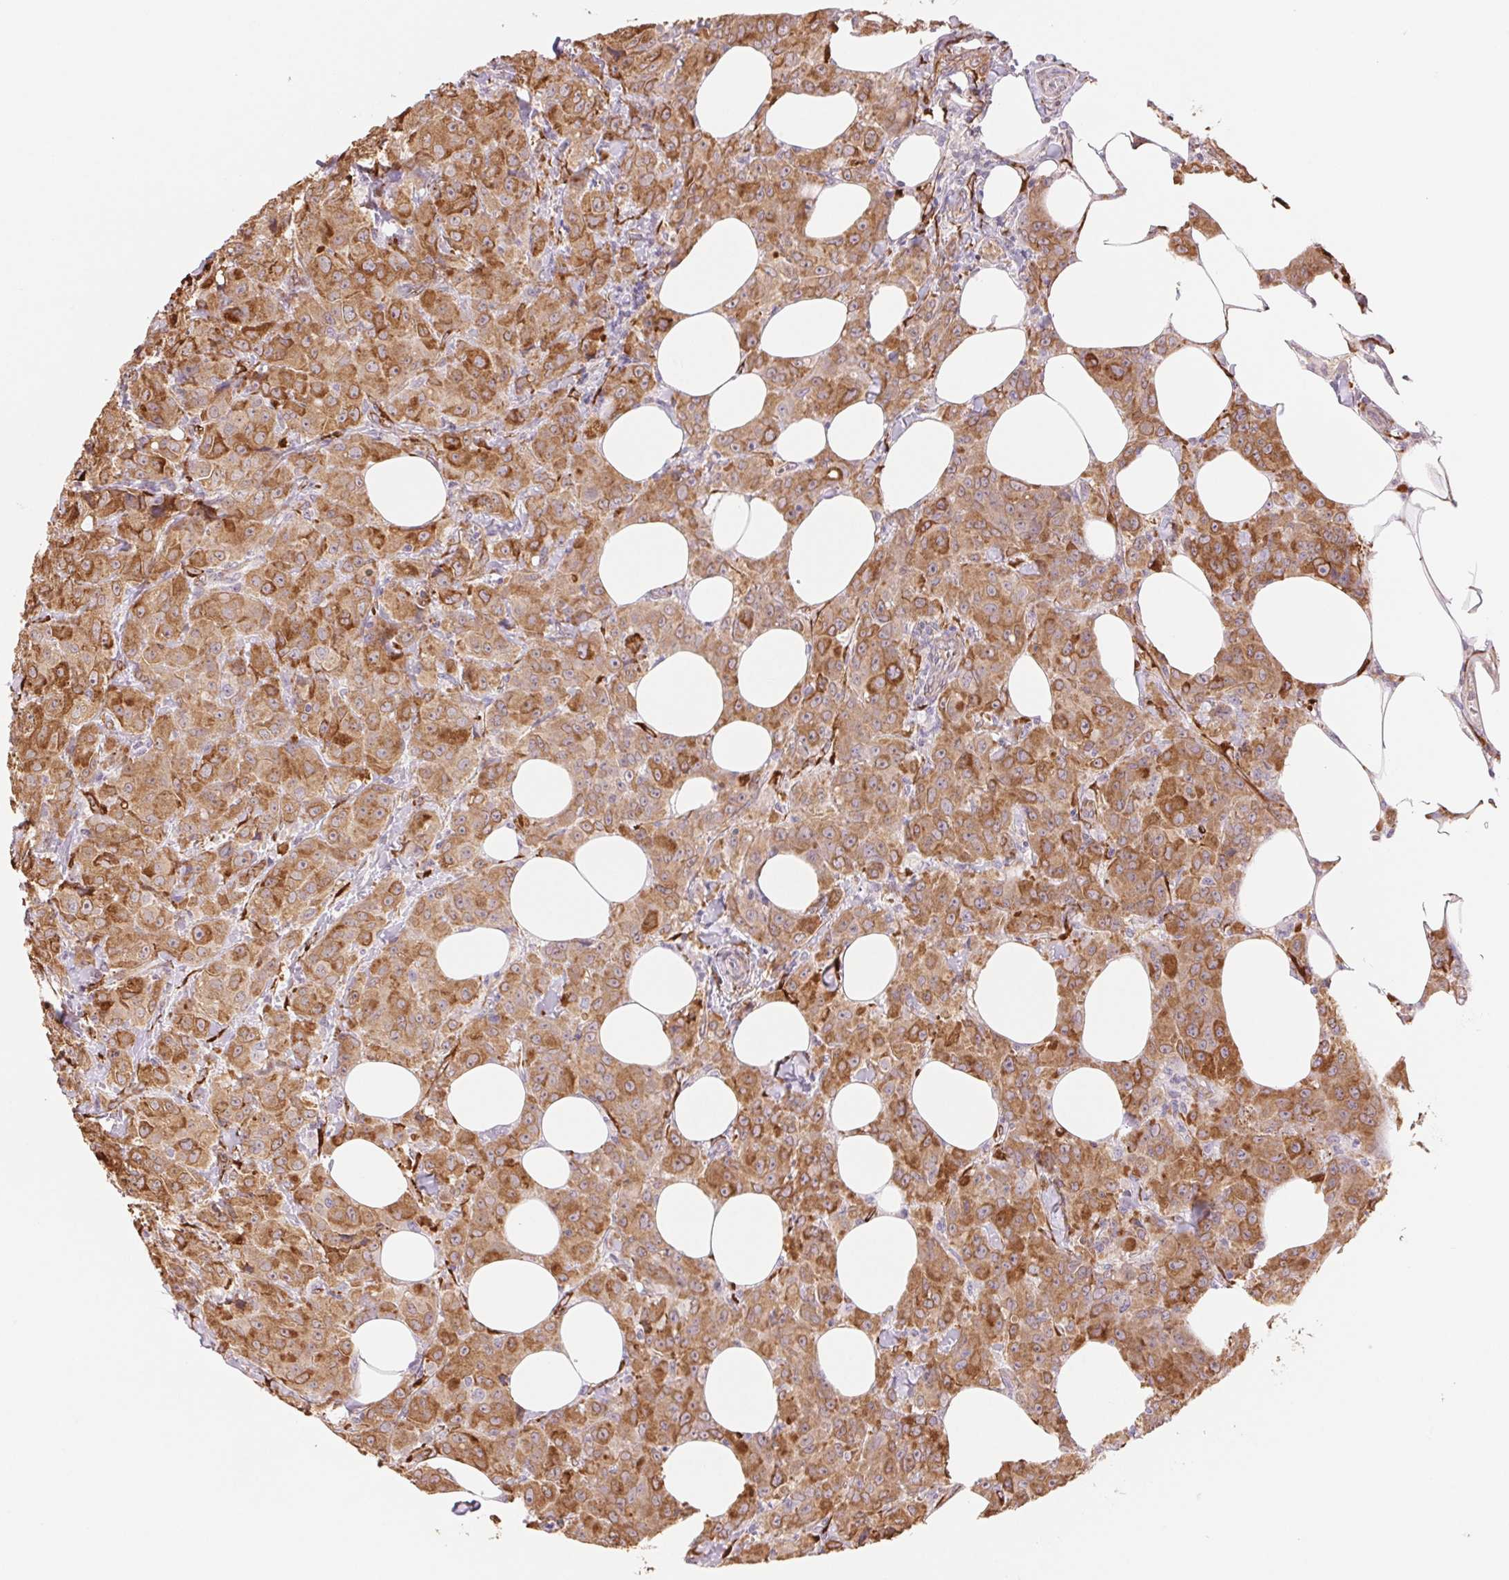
{"staining": {"intensity": "moderate", "quantity": ">75%", "location": "cytoplasmic/membranous"}, "tissue": "breast cancer", "cell_type": "Tumor cells", "image_type": "cancer", "snomed": [{"axis": "morphology", "description": "Normal tissue, NOS"}, {"axis": "morphology", "description": "Duct carcinoma"}, {"axis": "topography", "description": "Breast"}], "caption": "Approximately >75% of tumor cells in human breast cancer show moderate cytoplasmic/membranous protein positivity as visualized by brown immunohistochemical staining.", "gene": "FKBP10", "patient": {"sex": "female", "age": 43}}